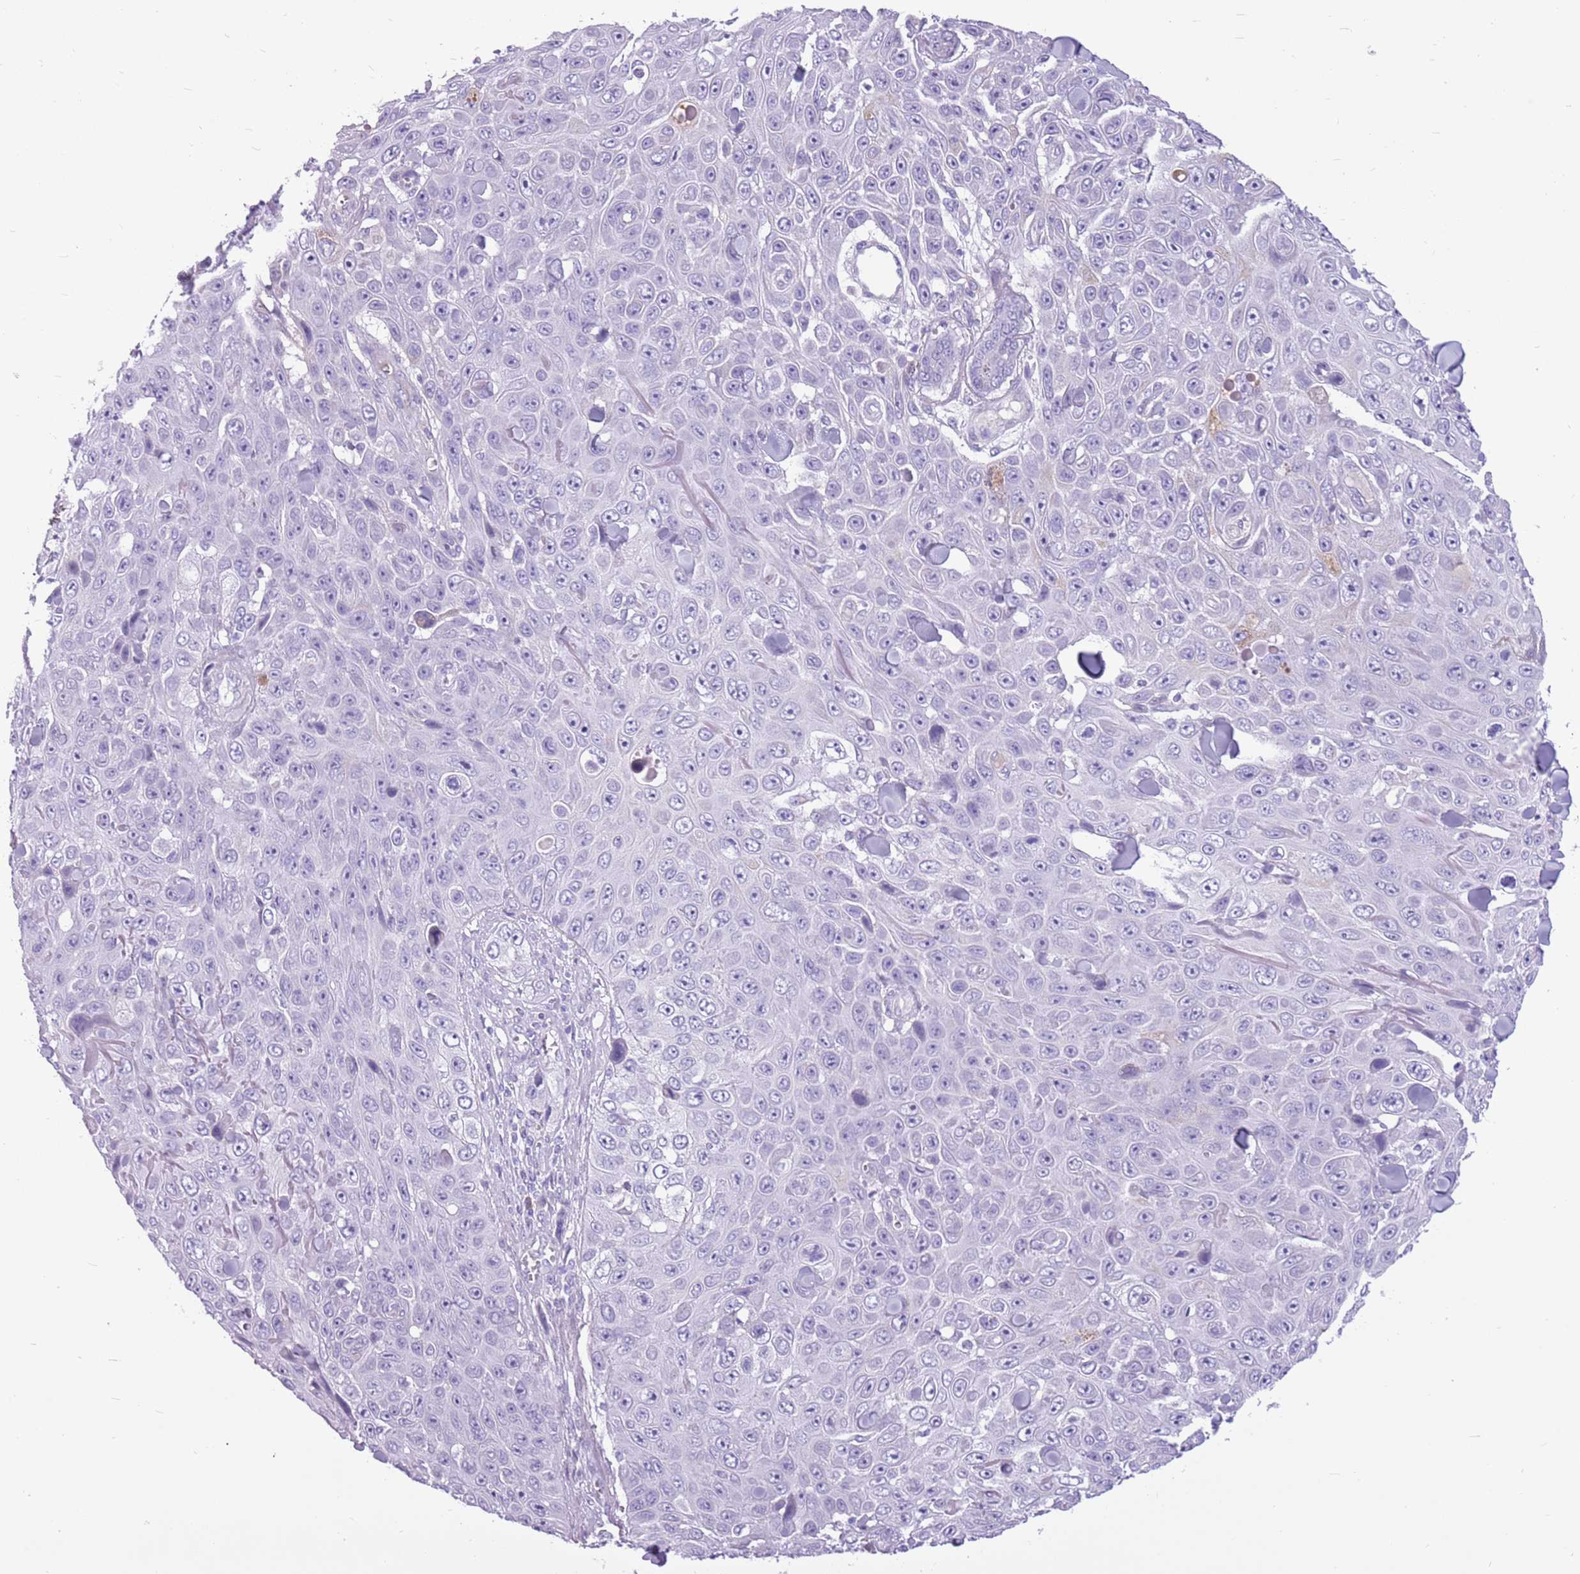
{"staining": {"intensity": "negative", "quantity": "none", "location": "none"}, "tissue": "skin cancer", "cell_type": "Tumor cells", "image_type": "cancer", "snomed": [{"axis": "morphology", "description": "Squamous cell carcinoma, NOS"}, {"axis": "topography", "description": "Skin"}], "caption": "This is a photomicrograph of immunohistochemistry staining of skin cancer (squamous cell carcinoma), which shows no expression in tumor cells. (Stains: DAB (3,3'-diaminobenzidine) immunohistochemistry (IHC) with hematoxylin counter stain, Microscopy: brightfield microscopy at high magnification).", "gene": "ZNF425", "patient": {"sex": "male", "age": 82}}